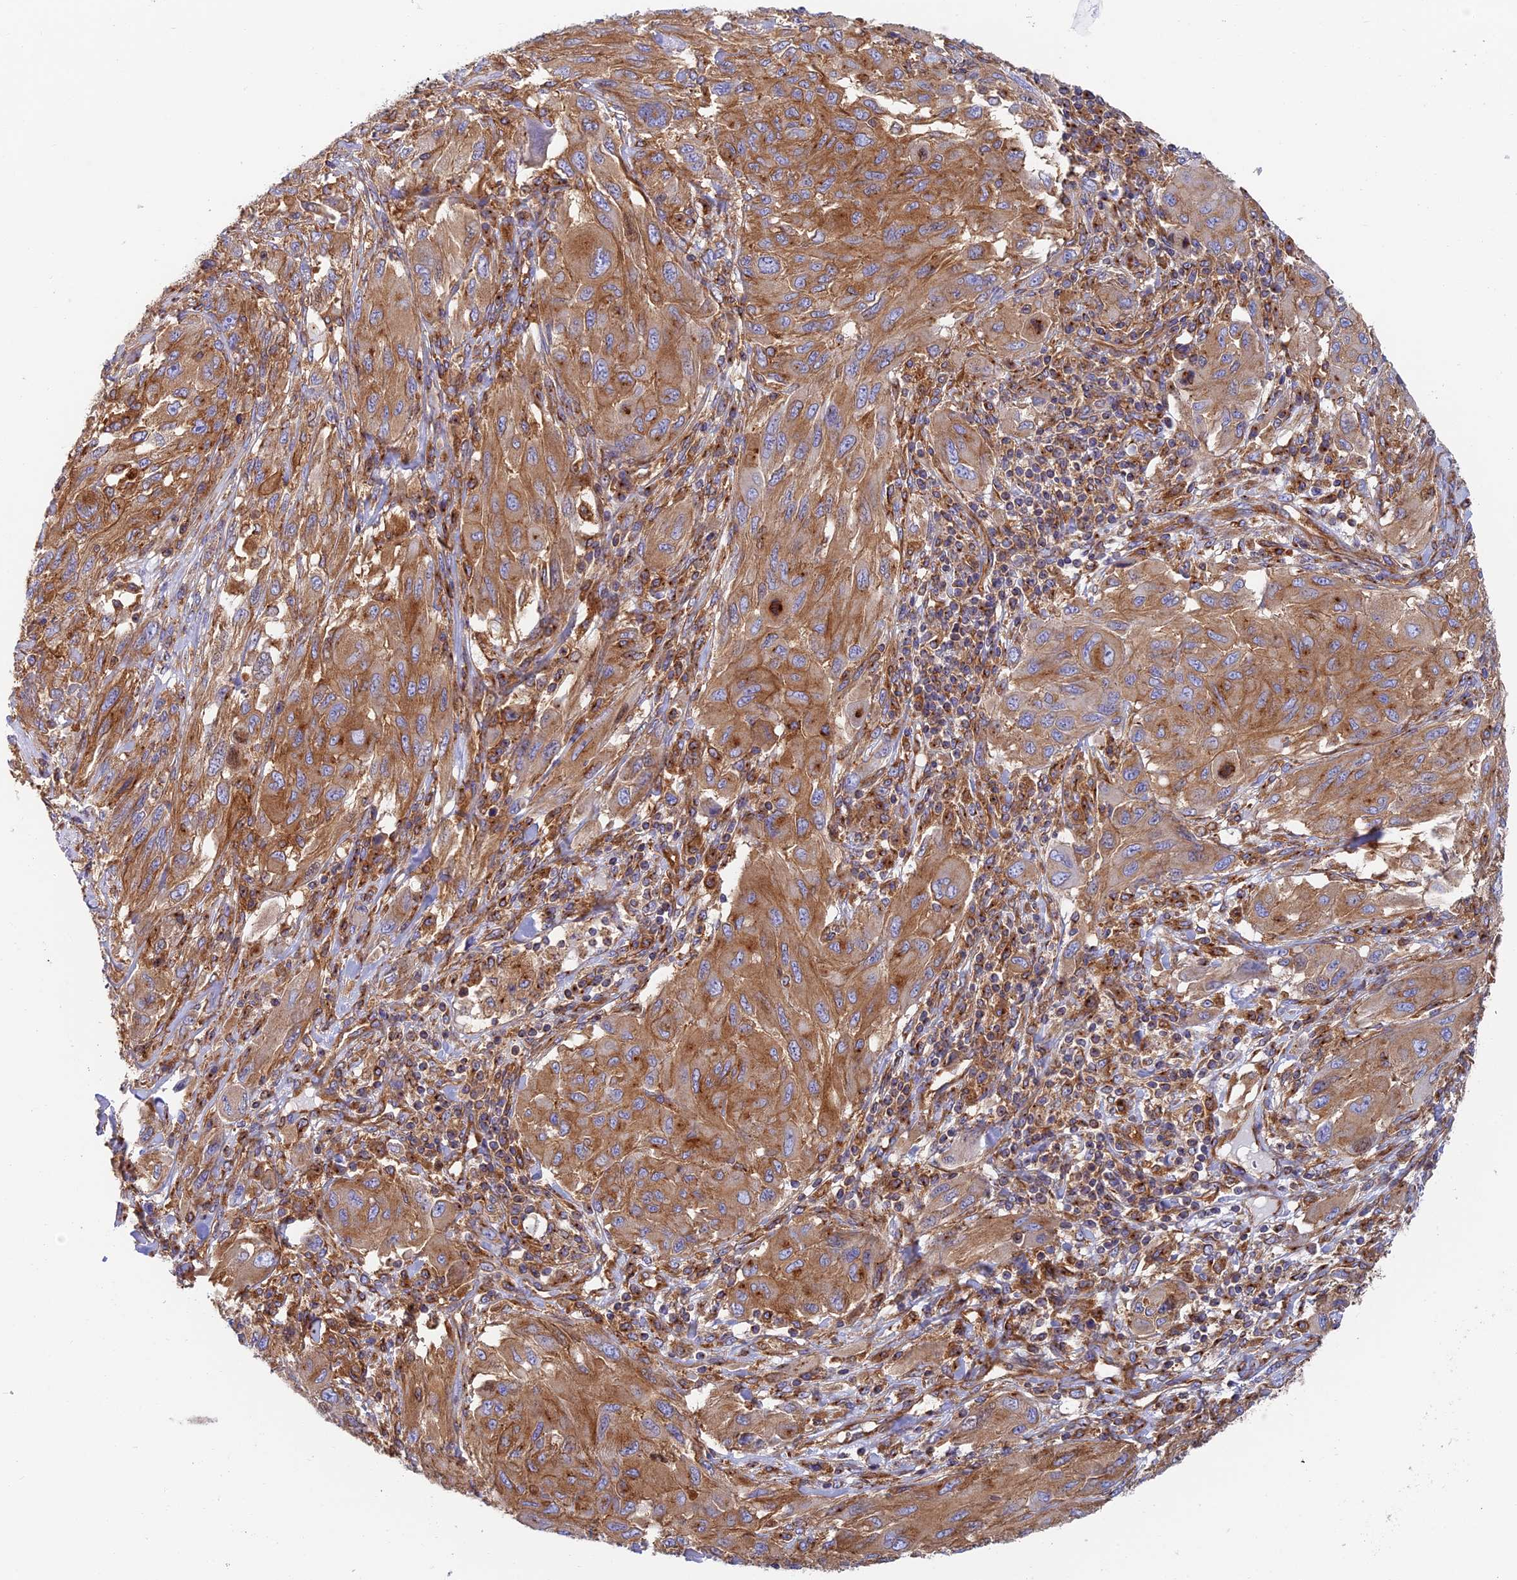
{"staining": {"intensity": "moderate", "quantity": ">75%", "location": "cytoplasmic/membranous"}, "tissue": "melanoma", "cell_type": "Tumor cells", "image_type": "cancer", "snomed": [{"axis": "morphology", "description": "Malignant melanoma, NOS"}, {"axis": "topography", "description": "Skin"}], "caption": "Protein staining shows moderate cytoplasmic/membranous positivity in about >75% of tumor cells in melanoma. (DAB = brown stain, brightfield microscopy at high magnification).", "gene": "DCTN2", "patient": {"sex": "female", "age": 91}}